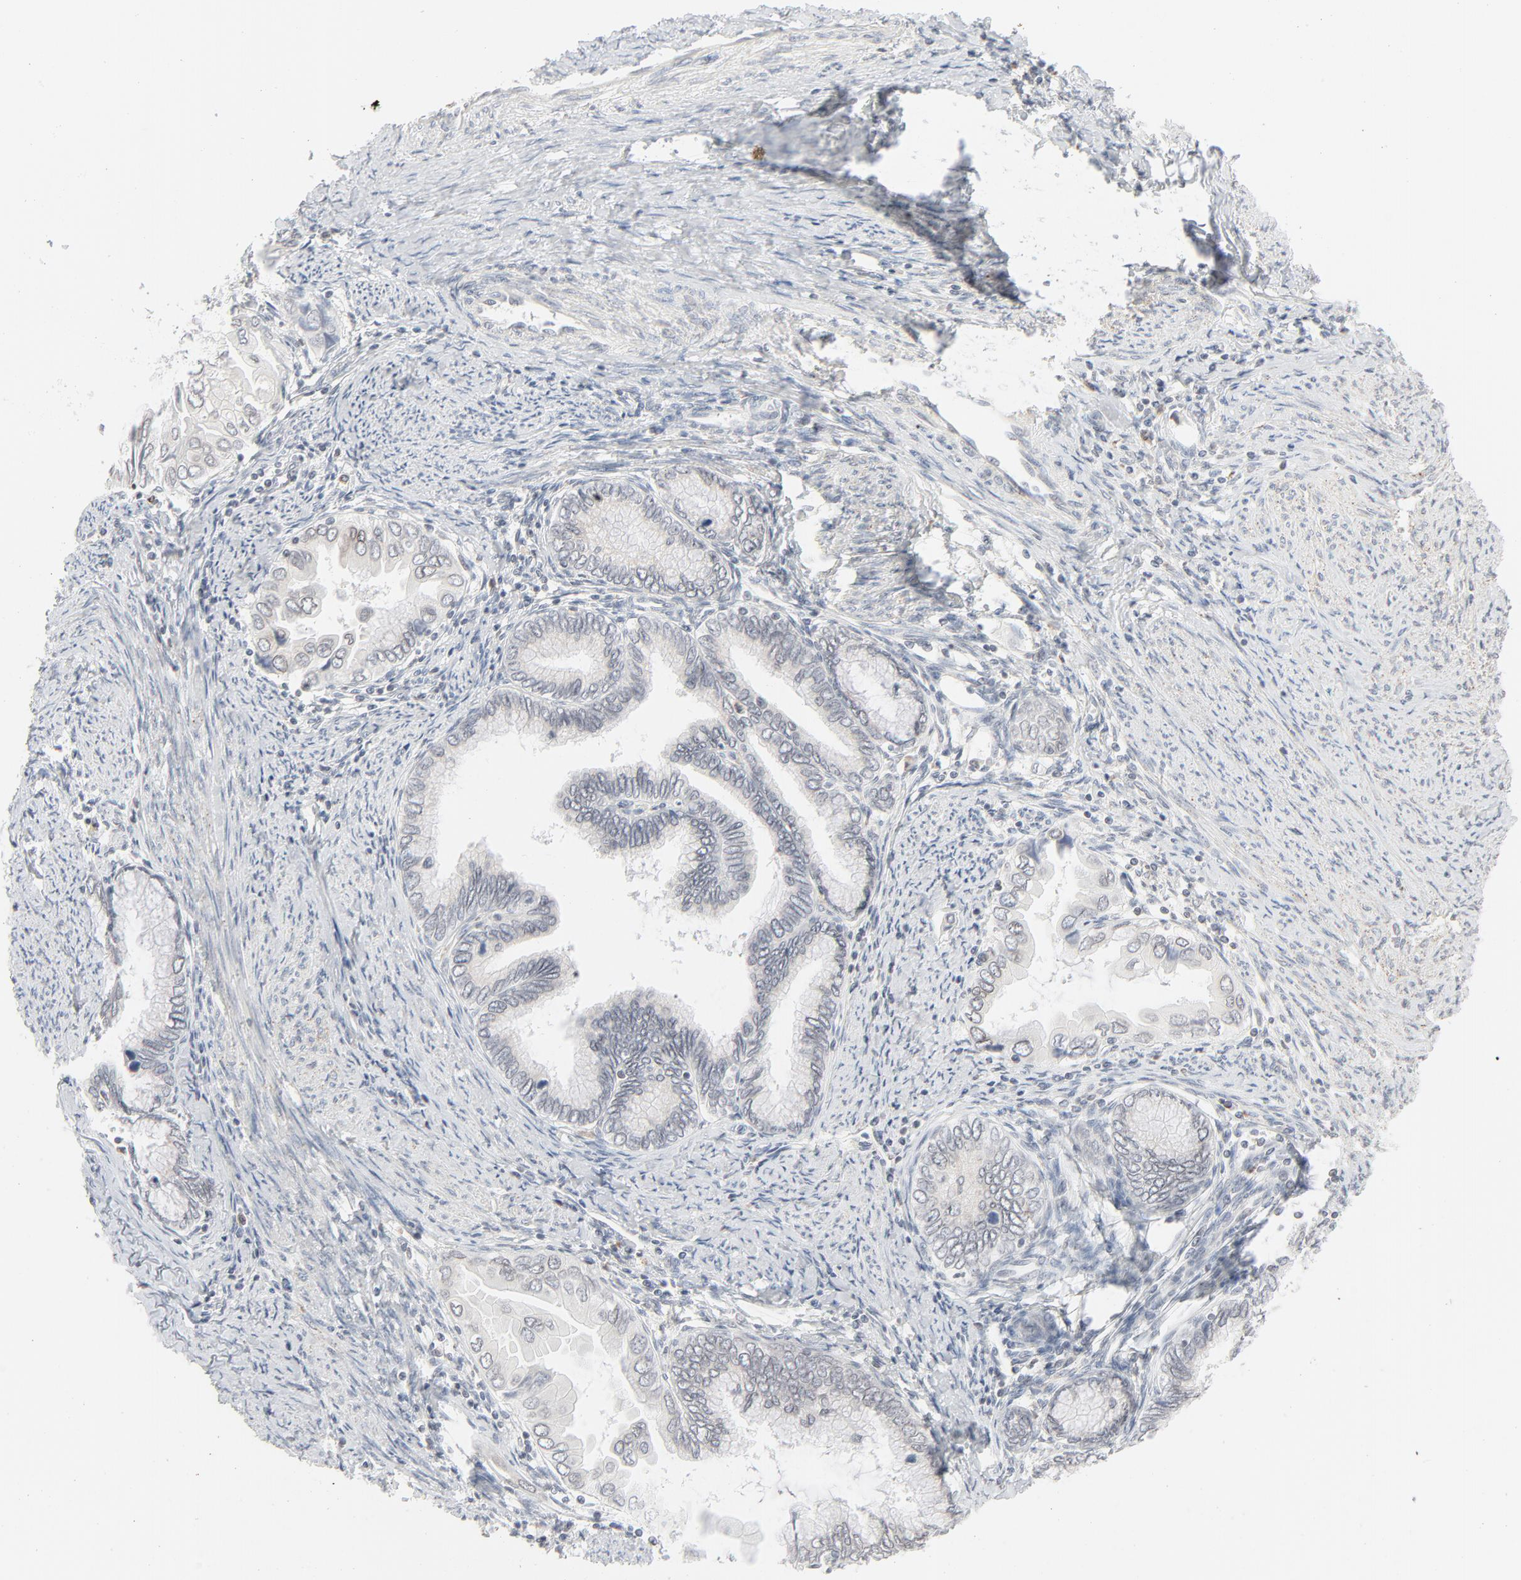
{"staining": {"intensity": "negative", "quantity": "none", "location": "none"}, "tissue": "cervical cancer", "cell_type": "Tumor cells", "image_type": "cancer", "snomed": [{"axis": "morphology", "description": "Adenocarcinoma, NOS"}, {"axis": "topography", "description": "Cervix"}], "caption": "Tumor cells are negative for protein expression in human adenocarcinoma (cervical).", "gene": "MAD1L1", "patient": {"sex": "female", "age": 49}}